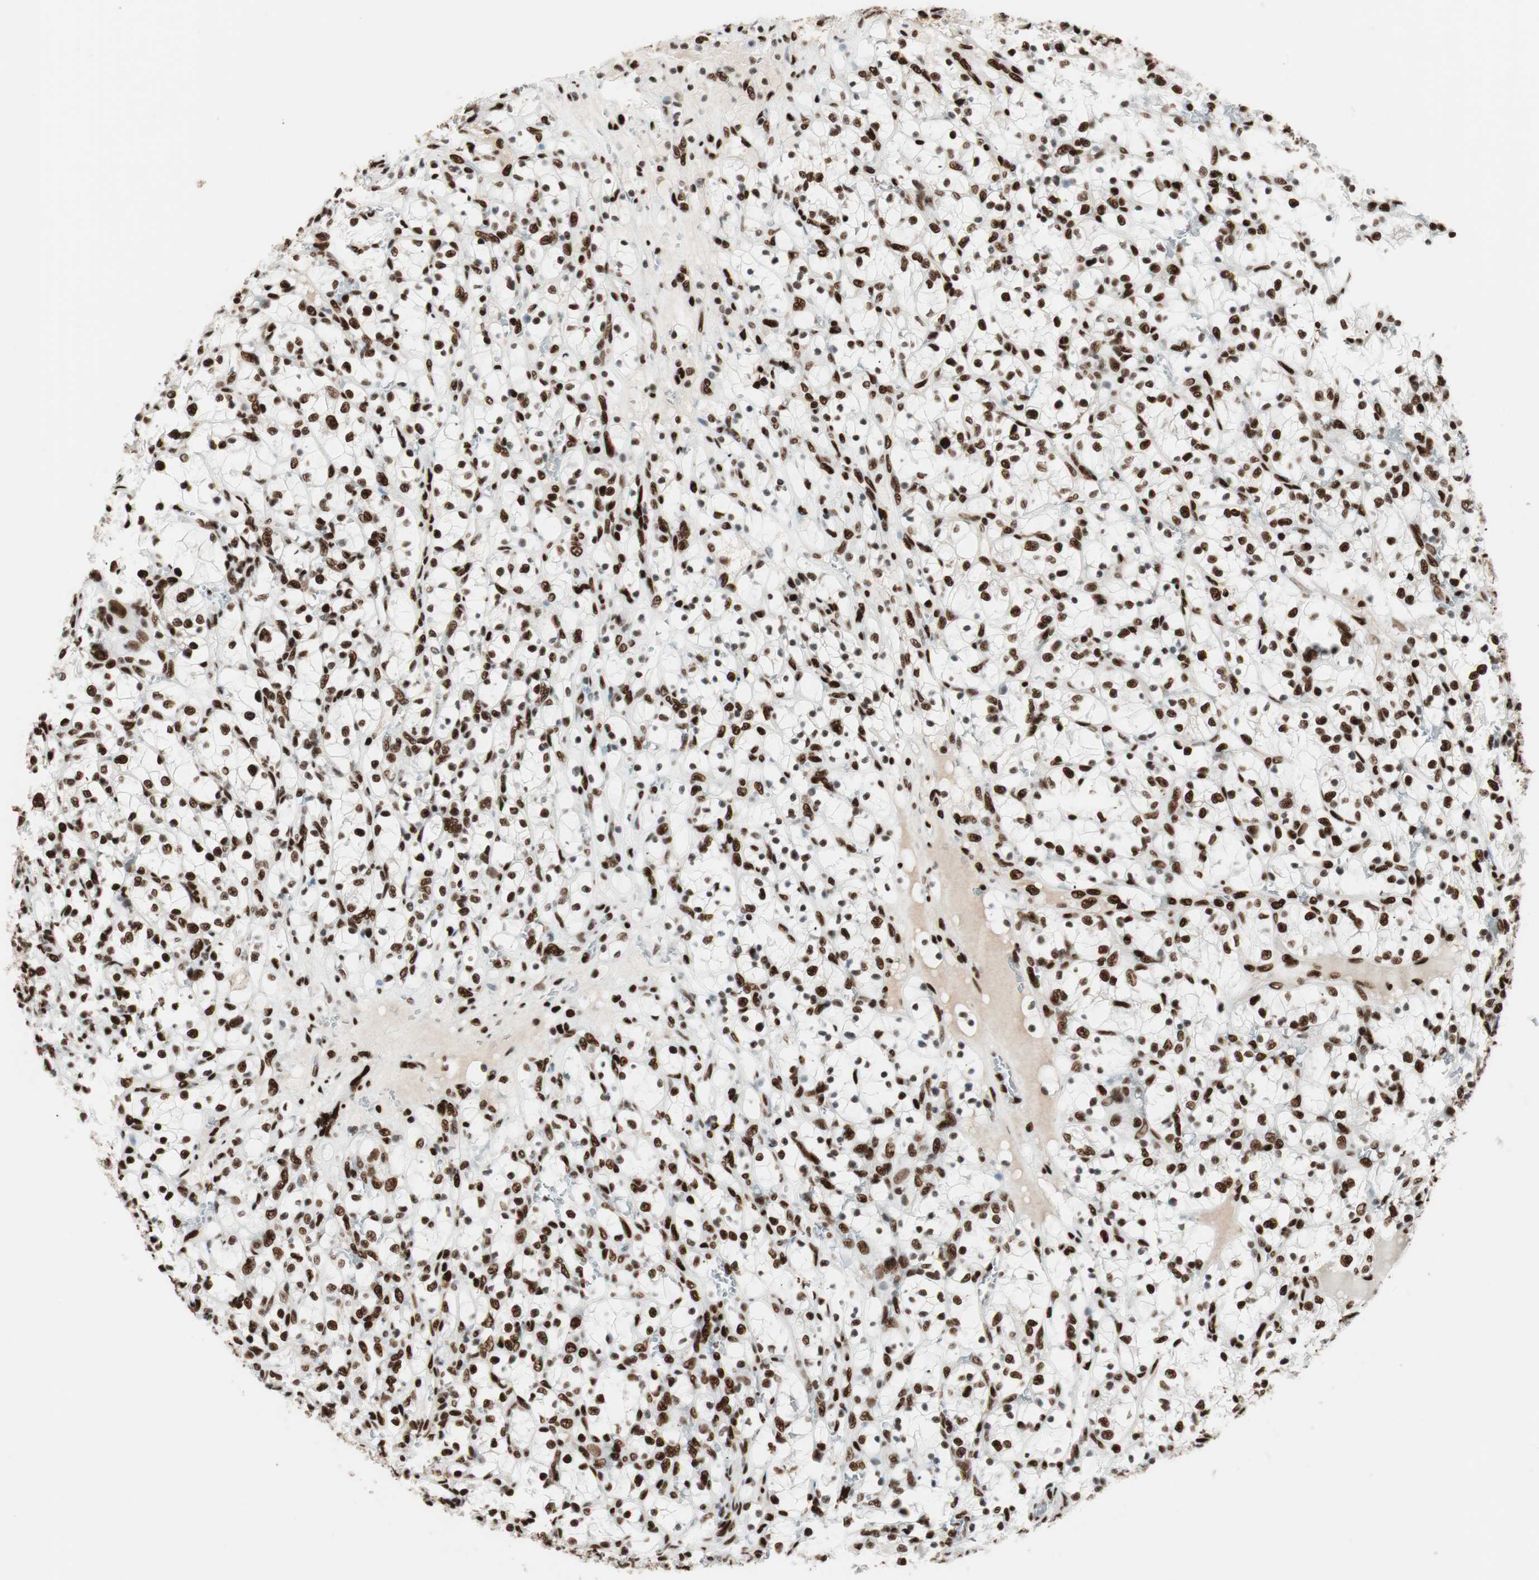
{"staining": {"intensity": "strong", "quantity": ">75%", "location": "nuclear"}, "tissue": "renal cancer", "cell_type": "Tumor cells", "image_type": "cancer", "snomed": [{"axis": "morphology", "description": "Adenocarcinoma, NOS"}, {"axis": "topography", "description": "Kidney"}], "caption": "Immunohistochemical staining of renal adenocarcinoma exhibits high levels of strong nuclear positivity in about >75% of tumor cells.", "gene": "PSME3", "patient": {"sex": "female", "age": 69}}